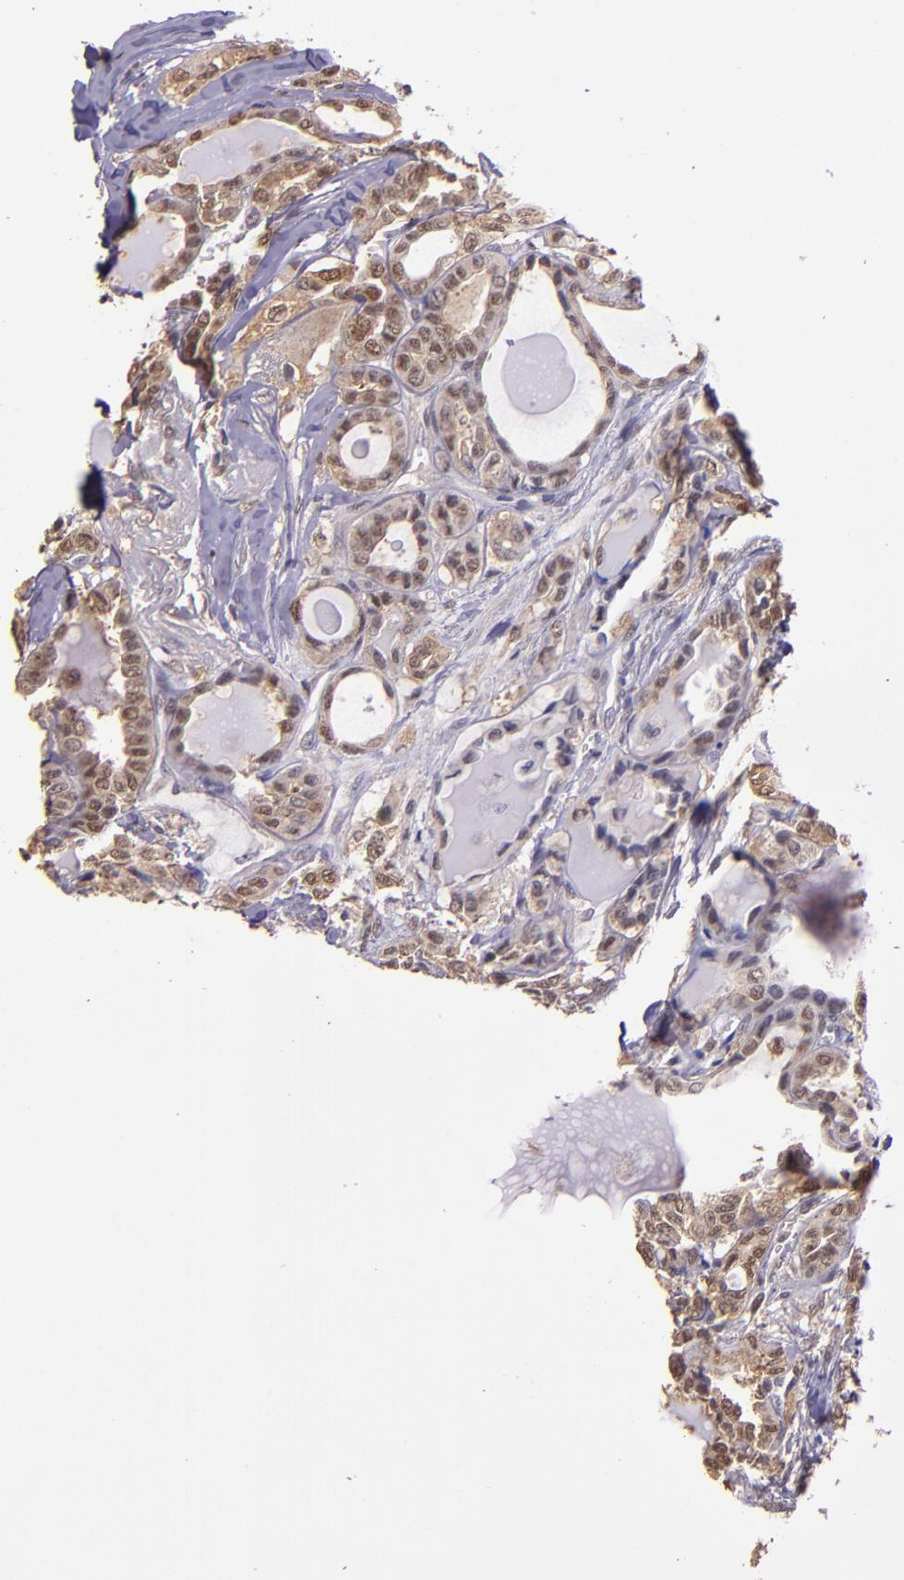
{"staining": {"intensity": "strong", "quantity": ">75%", "location": "cytoplasmic/membranous,nuclear"}, "tissue": "thyroid cancer", "cell_type": "Tumor cells", "image_type": "cancer", "snomed": [{"axis": "morphology", "description": "Carcinoma, NOS"}, {"axis": "topography", "description": "Thyroid gland"}], "caption": "The micrograph displays staining of thyroid cancer, revealing strong cytoplasmic/membranous and nuclear protein staining (brown color) within tumor cells.", "gene": "STAT6", "patient": {"sex": "female", "age": 91}}